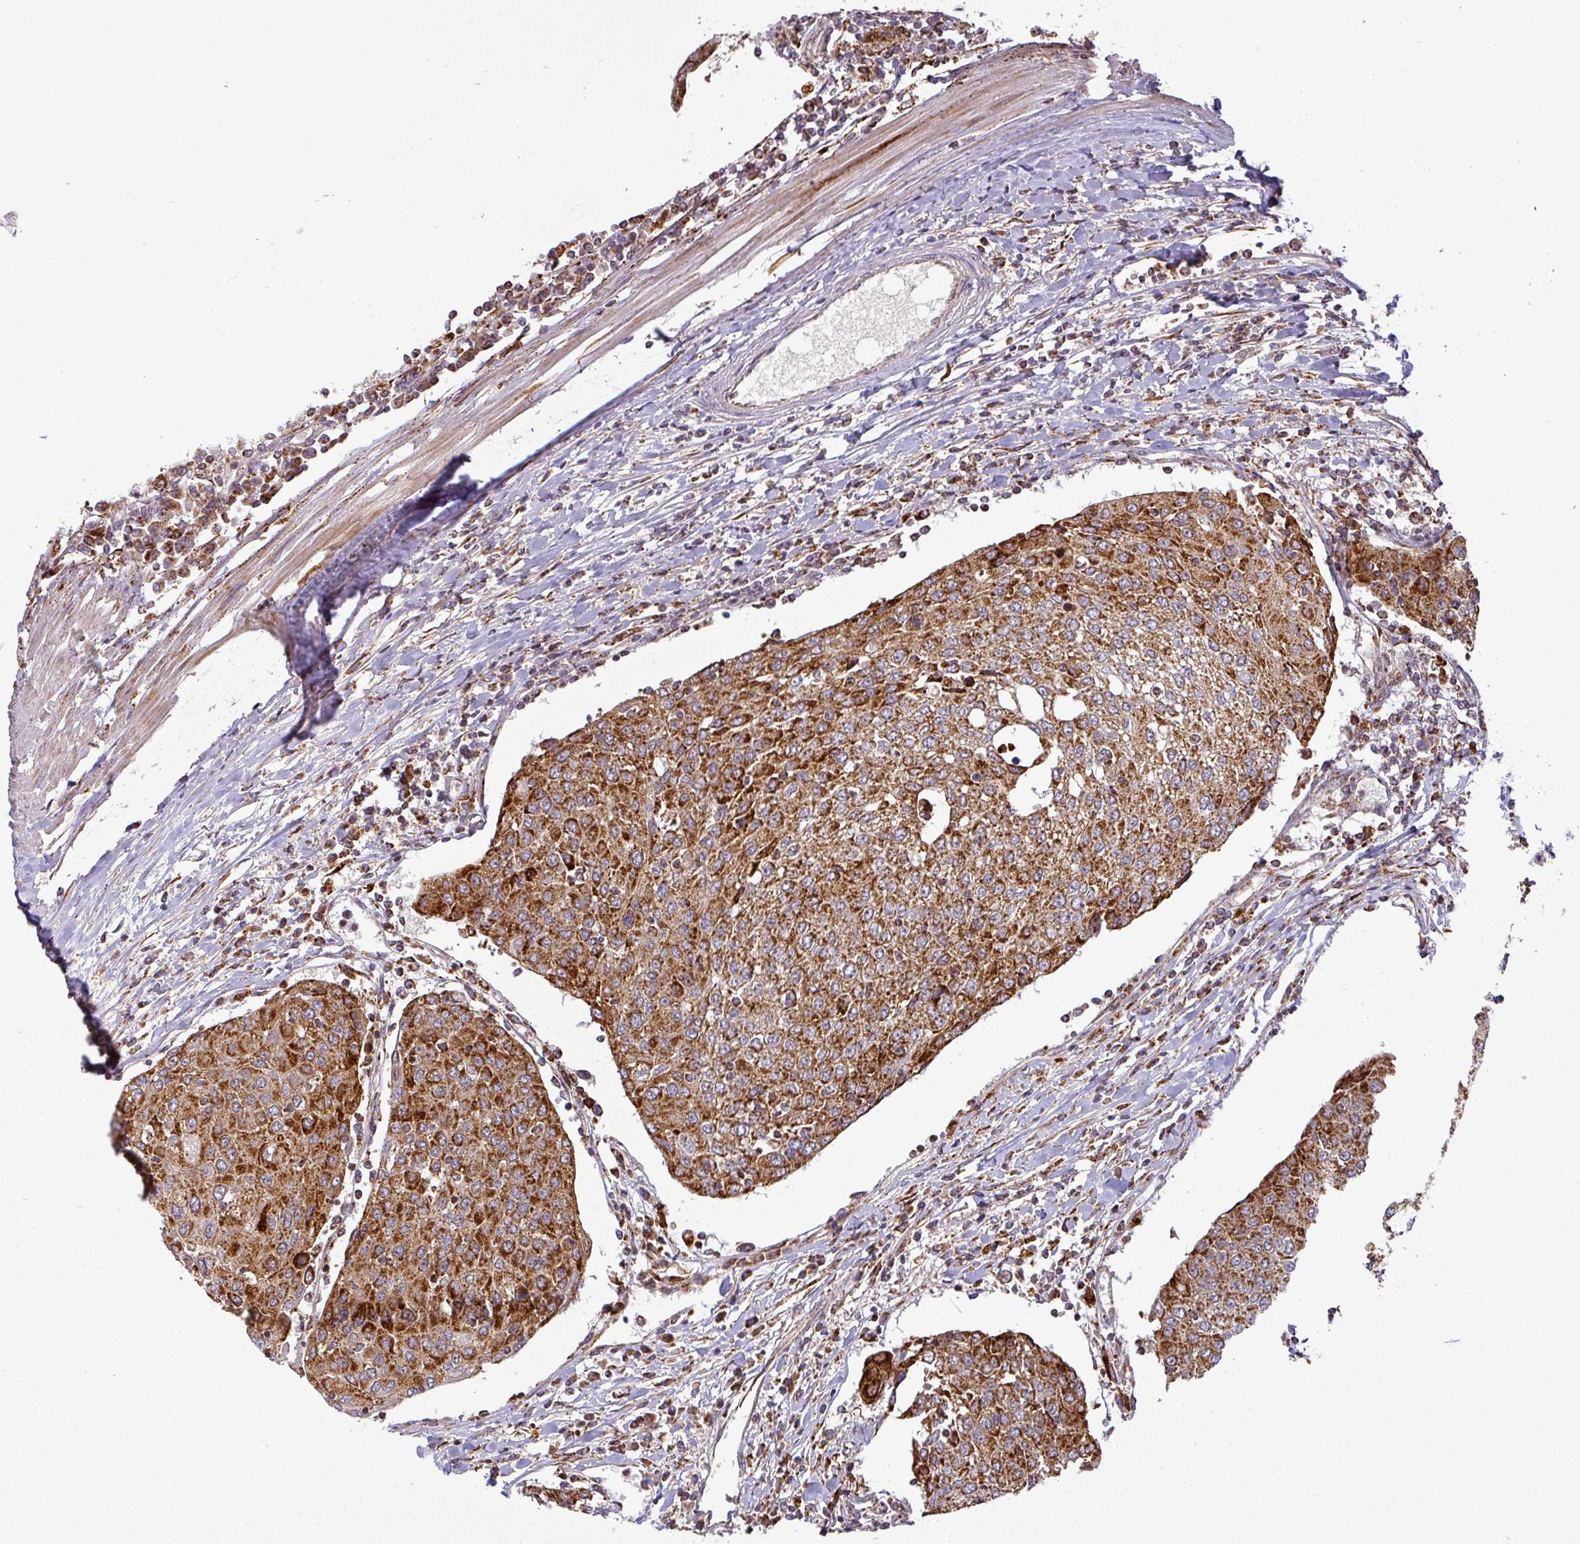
{"staining": {"intensity": "strong", "quantity": ">75%", "location": "cytoplasmic/membranous"}, "tissue": "urothelial cancer", "cell_type": "Tumor cells", "image_type": "cancer", "snomed": [{"axis": "morphology", "description": "Urothelial carcinoma, High grade"}, {"axis": "topography", "description": "Urinary bladder"}], "caption": "Immunohistochemical staining of human high-grade urothelial carcinoma reveals strong cytoplasmic/membranous protein positivity in approximately >75% of tumor cells.", "gene": "GPD2", "patient": {"sex": "female", "age": 85}}